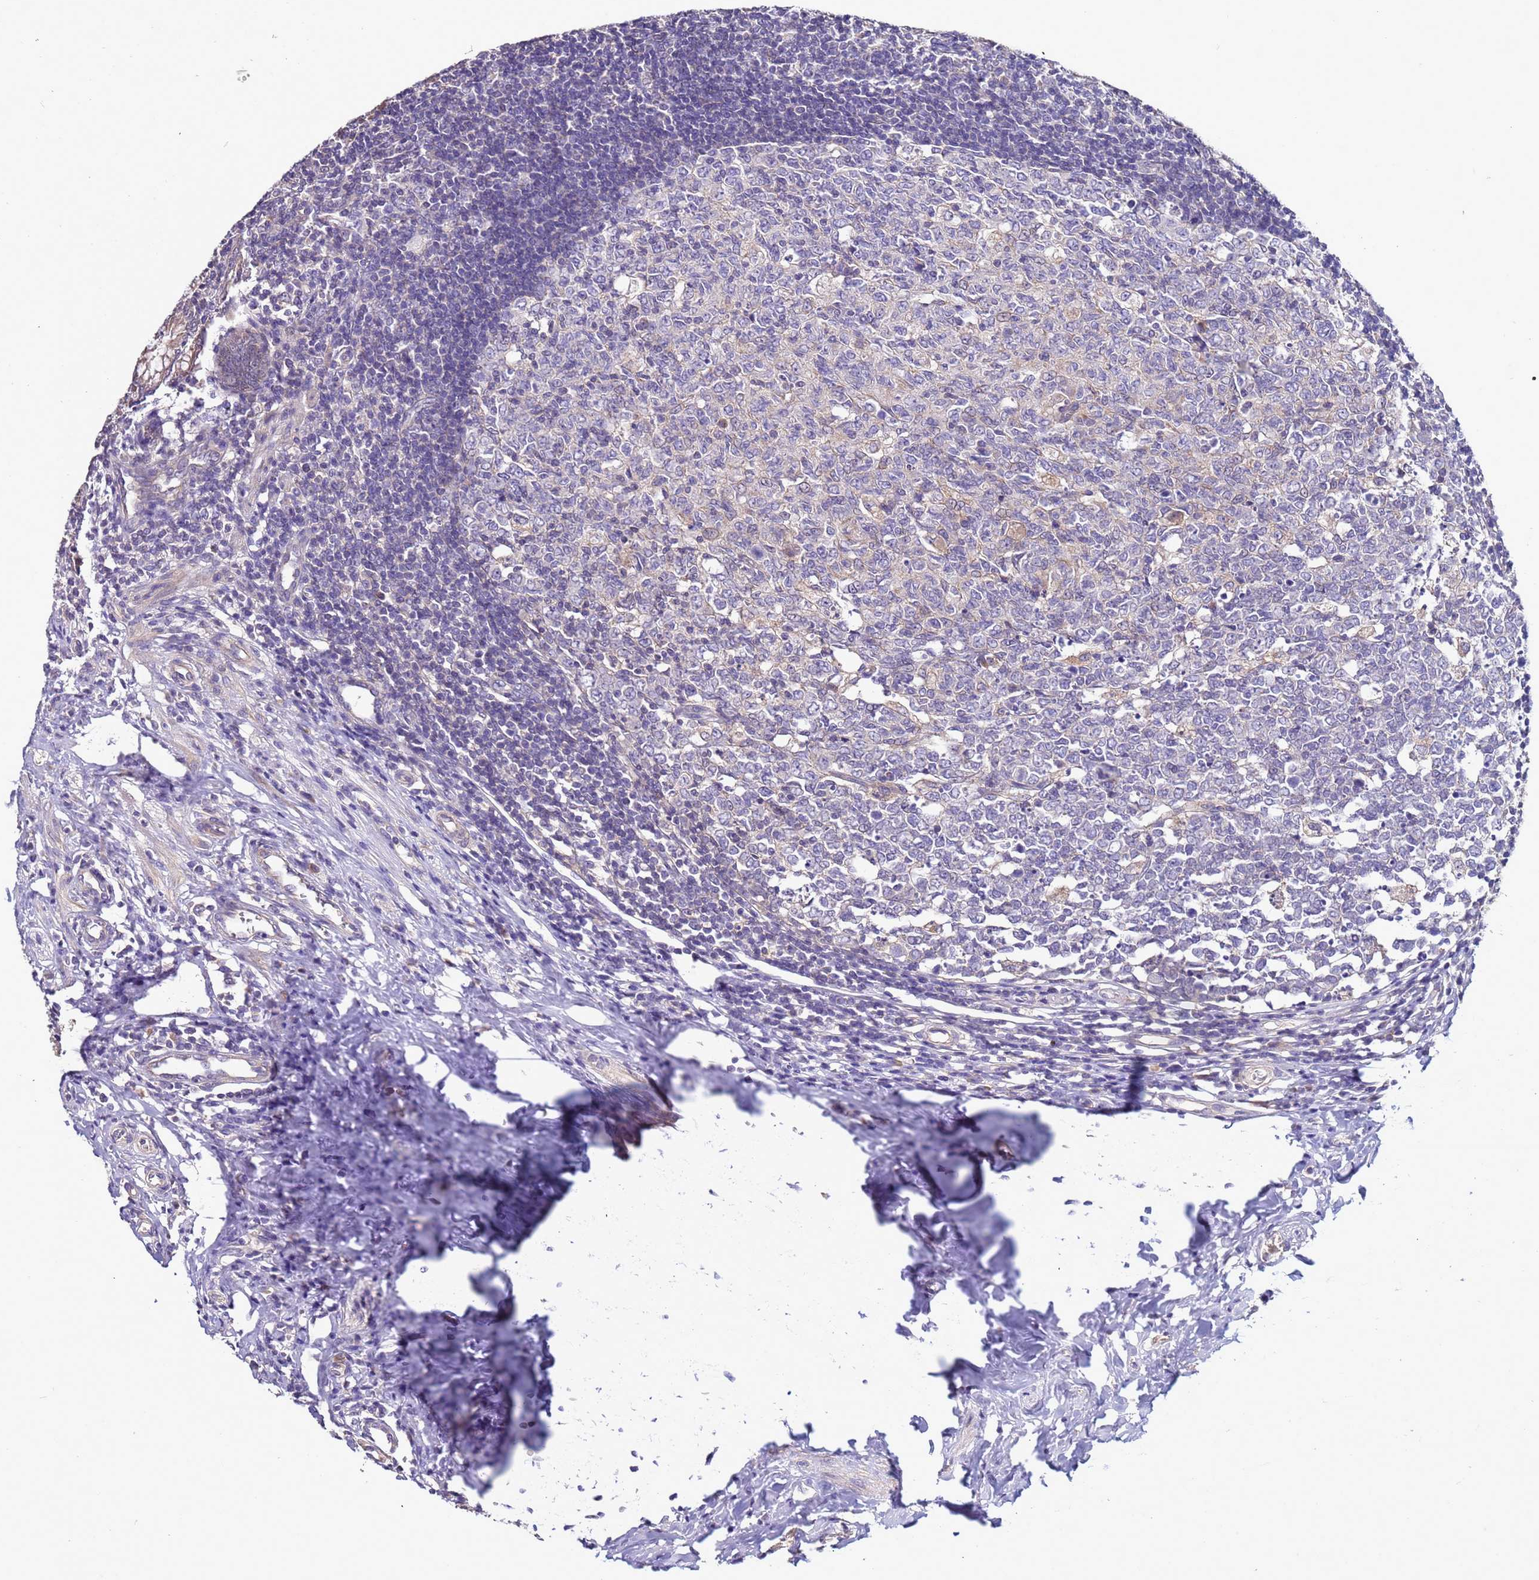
{"staining": {"intensity": "weak", "quantity": ">75%", "location": "cytoplasmic/membranous"}, "tissue": "appendix", "cell_type": "Glandular cells", "image_type": "normal", "snomed": [{"axis": "morphology", "description": "Normal tissue, NOS"}, {"axis": "topography", "description": "Appendix"}], "caption": "Protein staining of benign appendix displays weak cytoplasmic/membranous staining in about >75% of glandular cells.", "gene": "ELMOD2", "patient": {"sex": "male", "age": 14}}